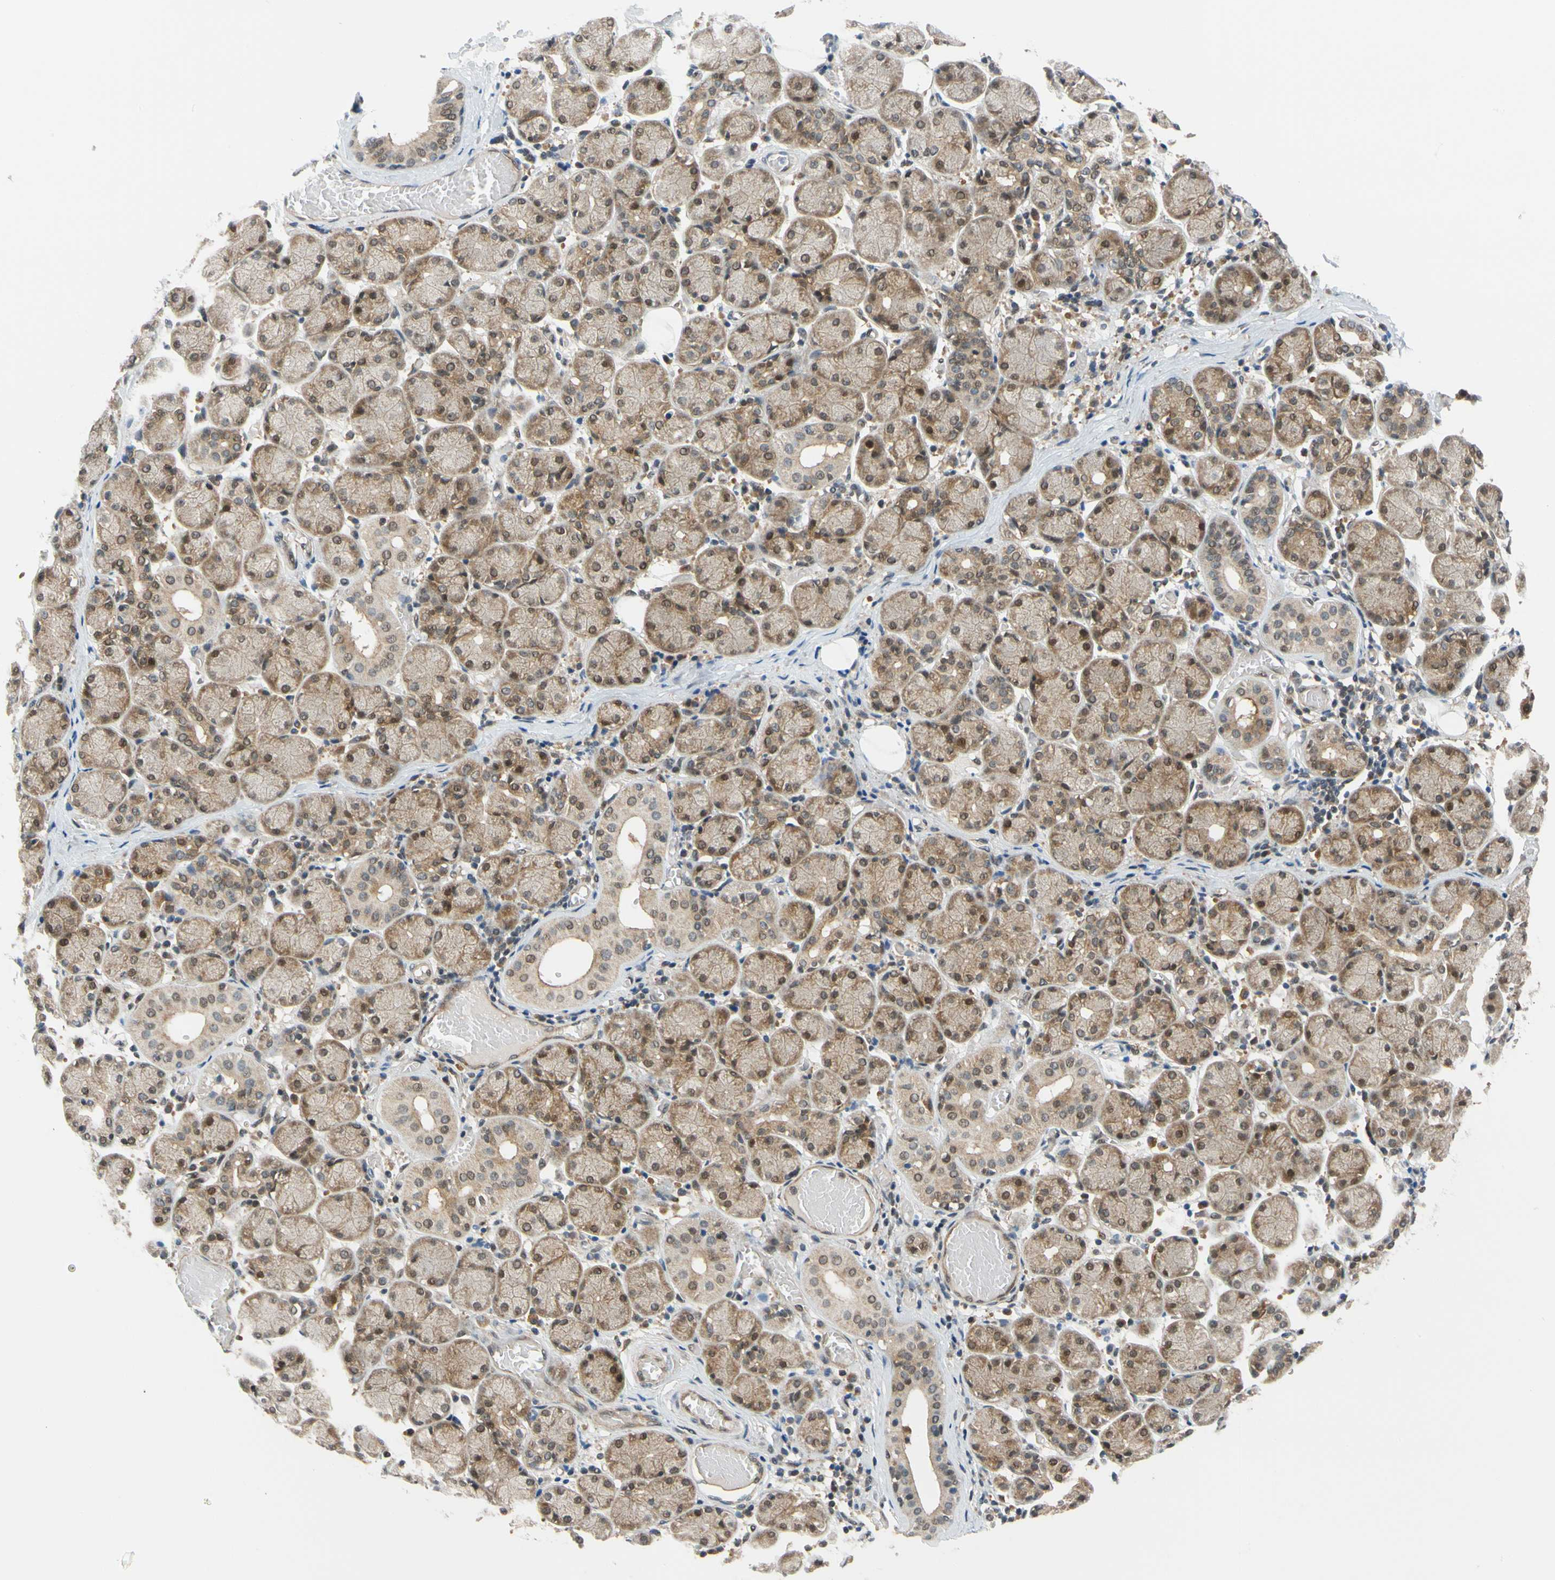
{"staining": {"intensity": "moderate", "quantity": "25%-75%", "location": "cytoplasmic/membranous"}, "tissue": "salivary gland", "cell_type": "Glandular cells", "image_type": "normal", "snomed": [{"axis": "morphology", "description": "Normal tissue, NOS"}, {"axis": "topography", "description": "Salivary gland"}], "caption": "Immunohistochemistry (IHC) histopathology image of normal salivary gland: salivary gland stained using immunohistochemistry (IHC) reveals medium levels of moderate protein expression localized specifically in the cytoplasmic/membranous of glandular cells, appearing as a cytoplasmic/membranous brown color.", "gene": "MAPK9", "patient": {"sex": "female", "age": 24}}